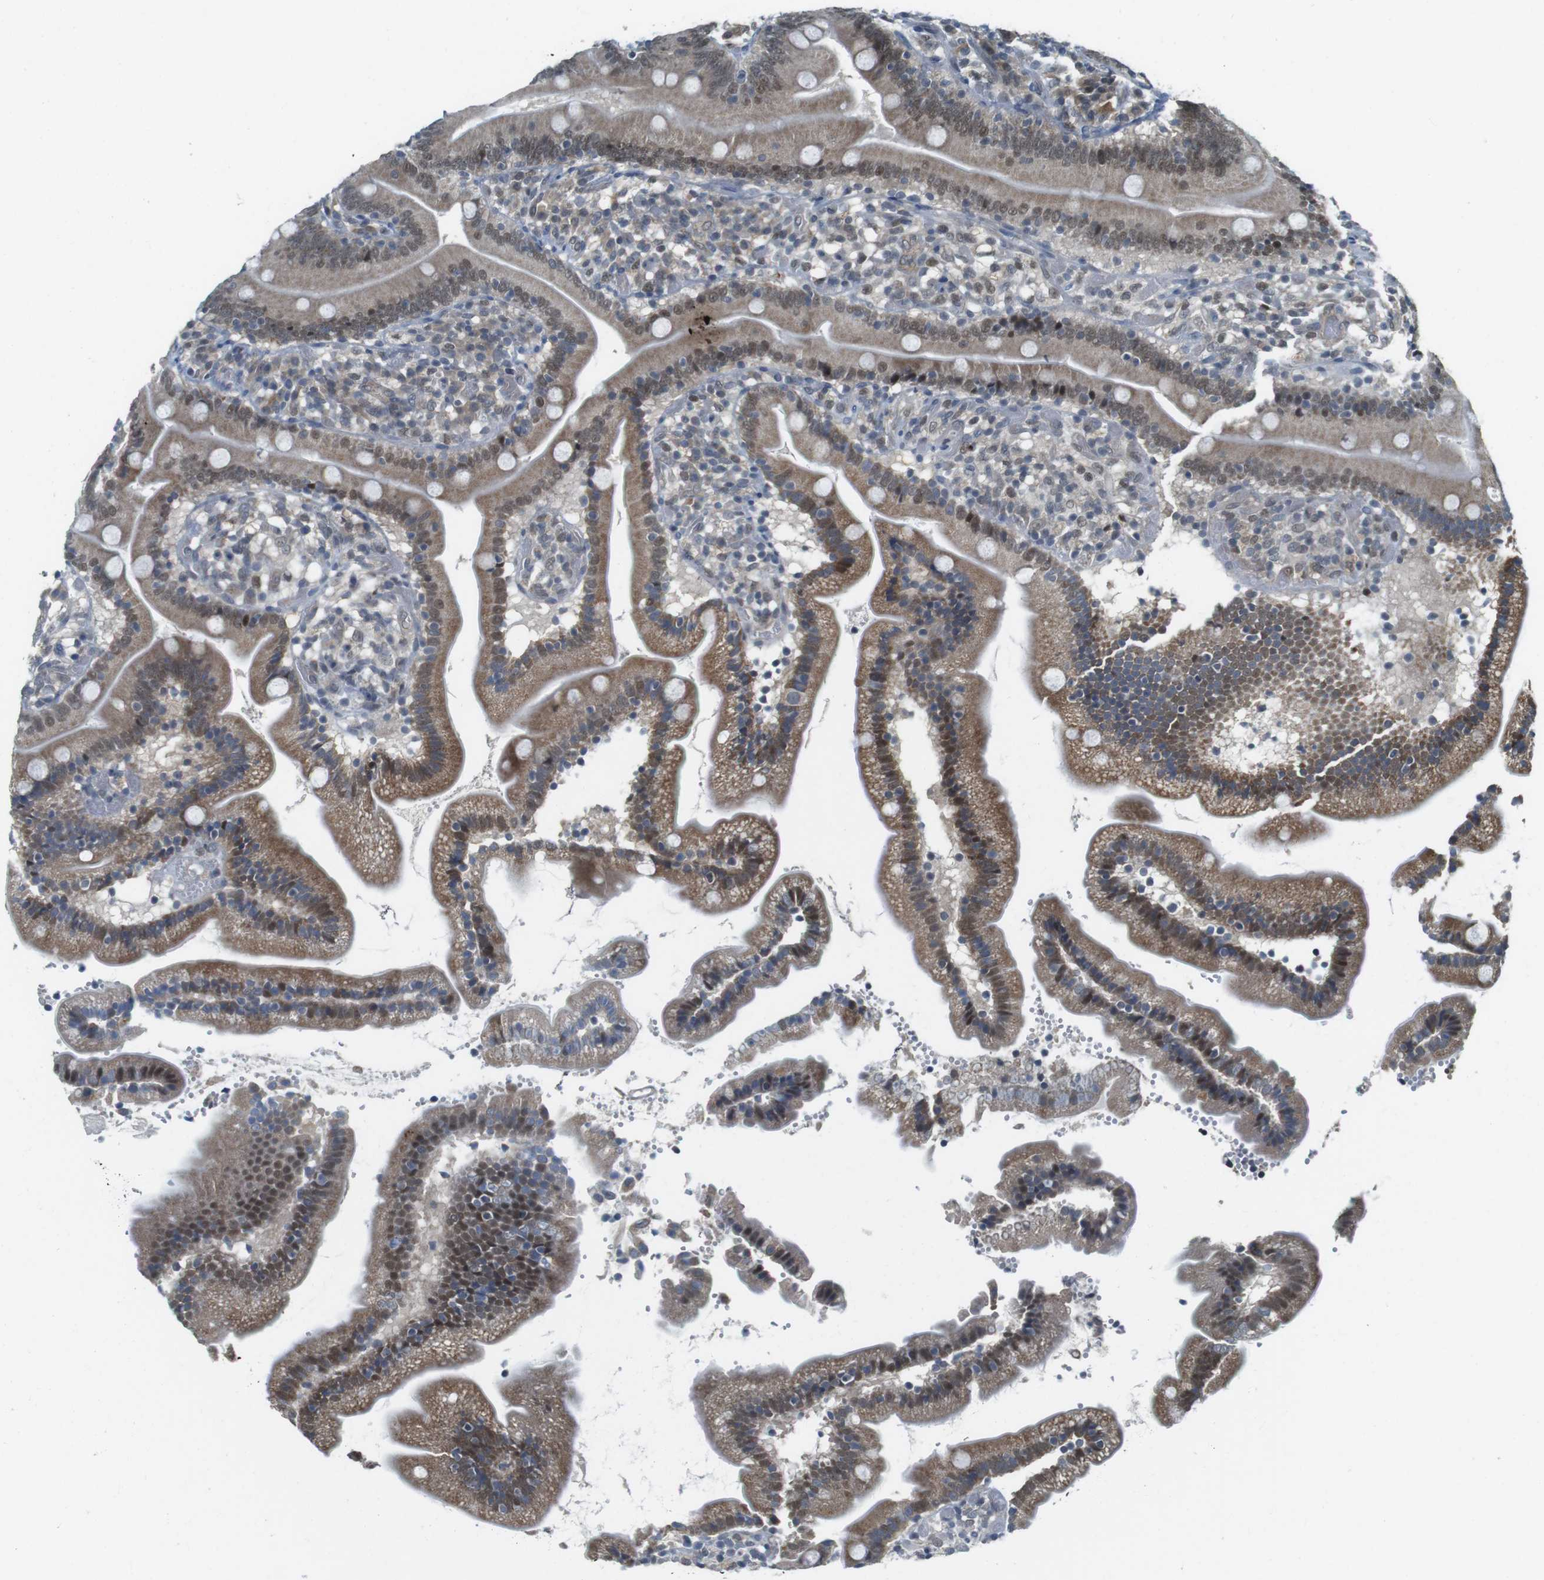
{"staining": {"intensity": "moderate", "quantity": ">75%", "location": "cytoplasmic/membranous,nuclear"}, "tissue": "duodenum", "cell_type": "Glandular cells", "image_type": "normal", "snomed": [{"axis": "morphology", "description": "Normal tissue, NOS"}, {"axis": "topography", "description": "Duodenum"}], "caption": "A high-resolution photomicrograph shows IHC staining of unremarkable duodenum, which exhibits moderate cytoplasmic/membranous,nuclear expression in about >75% of glandular cells.", "gene": "MAPKAPK5", "patient": {"sex": "male", "age": 66}}